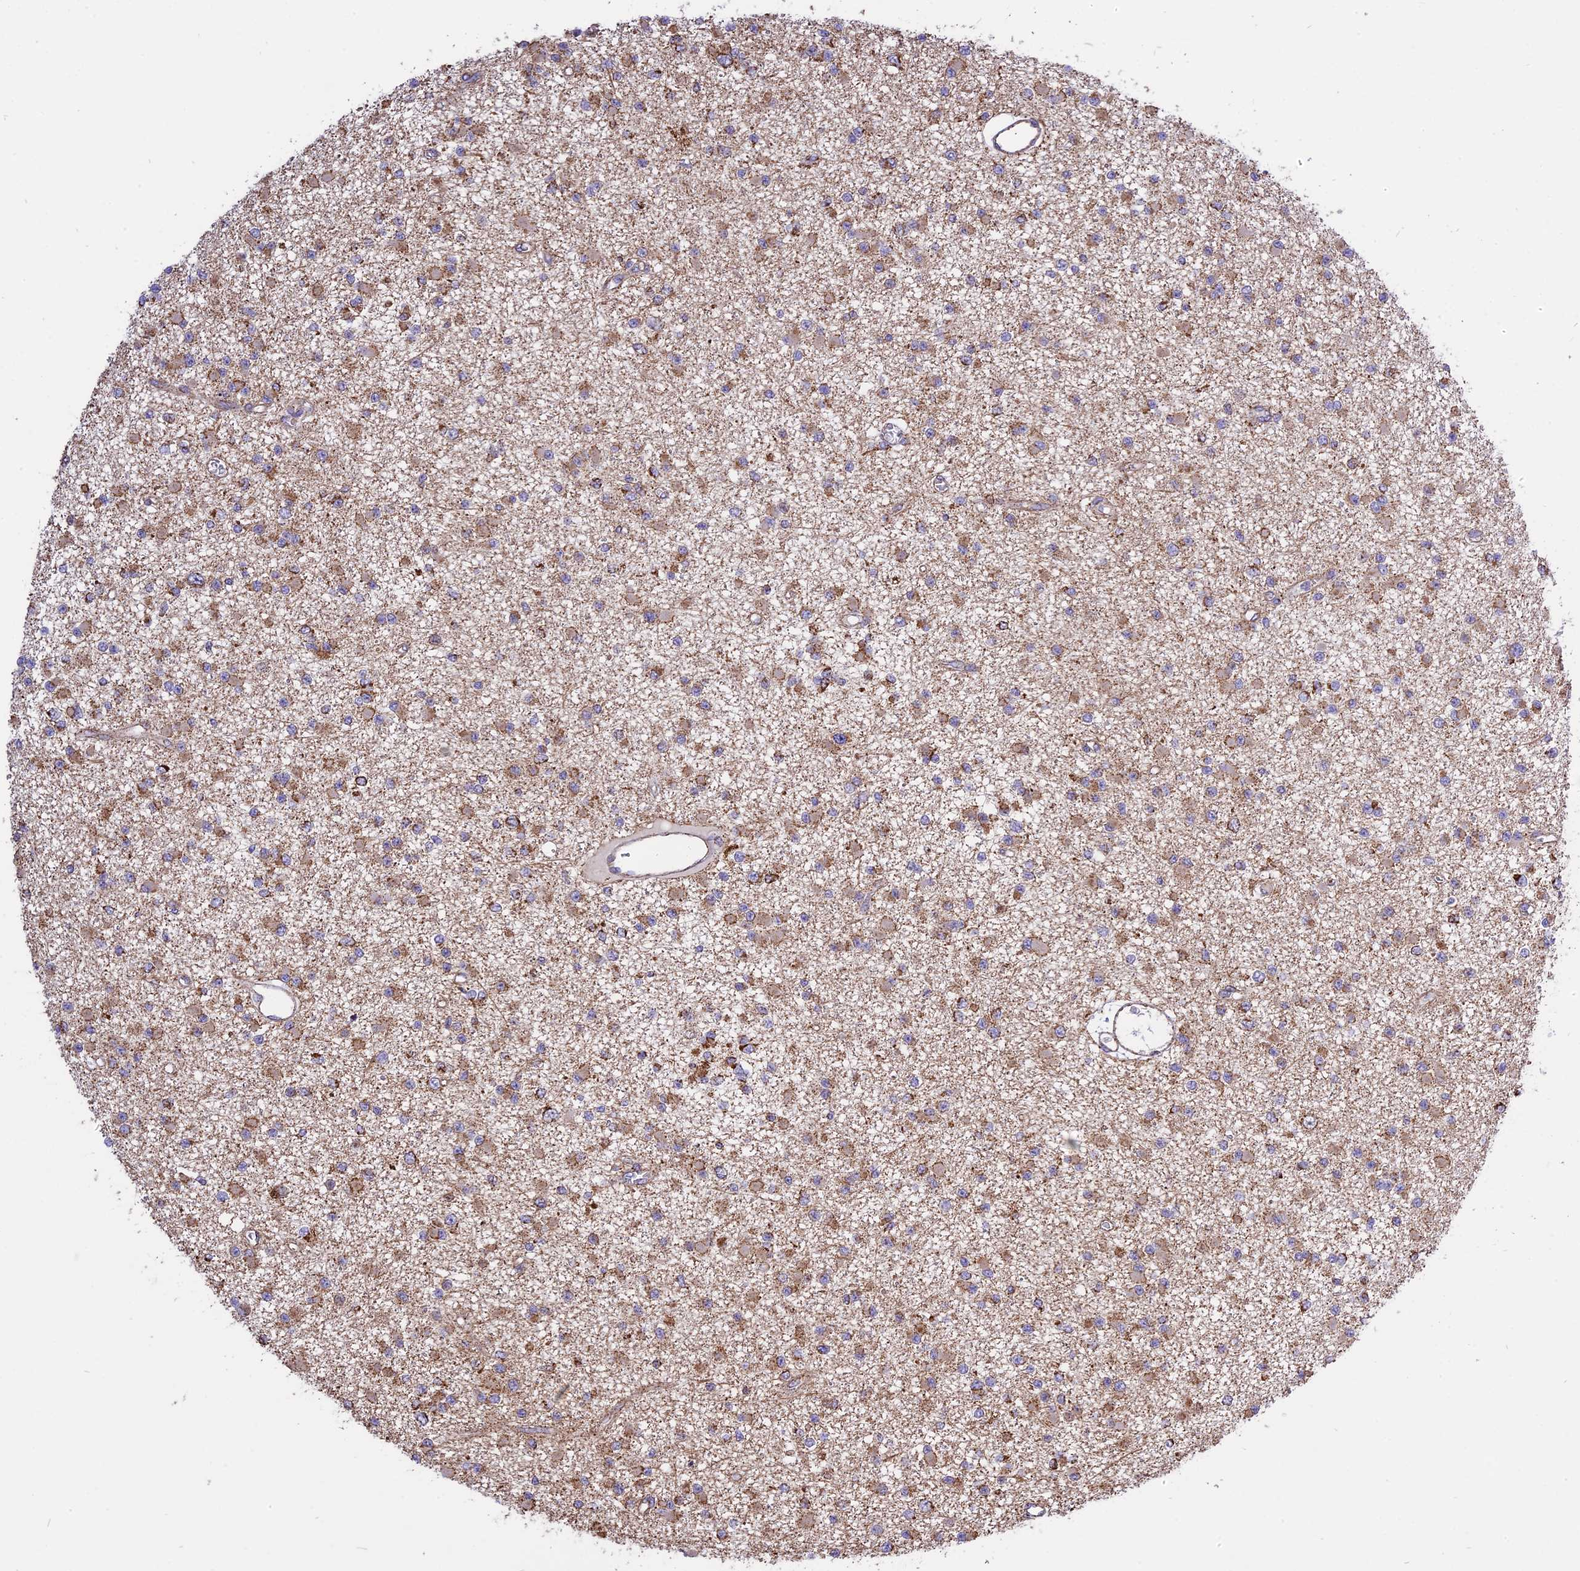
{"staining": {"intensity": "moderate", "quantity": "25%-75%", "location": "cytoplasmic/membranous"}, "tissue": "glioma", "cell_type": "Tumor cells", "image_type": "cancer", "snomed": [{"axis": "morphology", "description": "Glioma, malignant, Low grade"}, {"axis": "topography", "description": "Brain"}], "caption": "High-magnification brightfield microscopy of malignant glioma (low-grade) stained with DAB (brown) and counterstained with hematoxylin (blue). tumor cells exhibit moderate cytoplasmic/membranous positivity is seen in approximately25%-75% of cells. Using DAB (brown) and hematoxylin (blue) stains, captured at high magnification using brightfield microscopy.", "gene": "TTC4", "patient": {"sex": "female", "age": 22}}